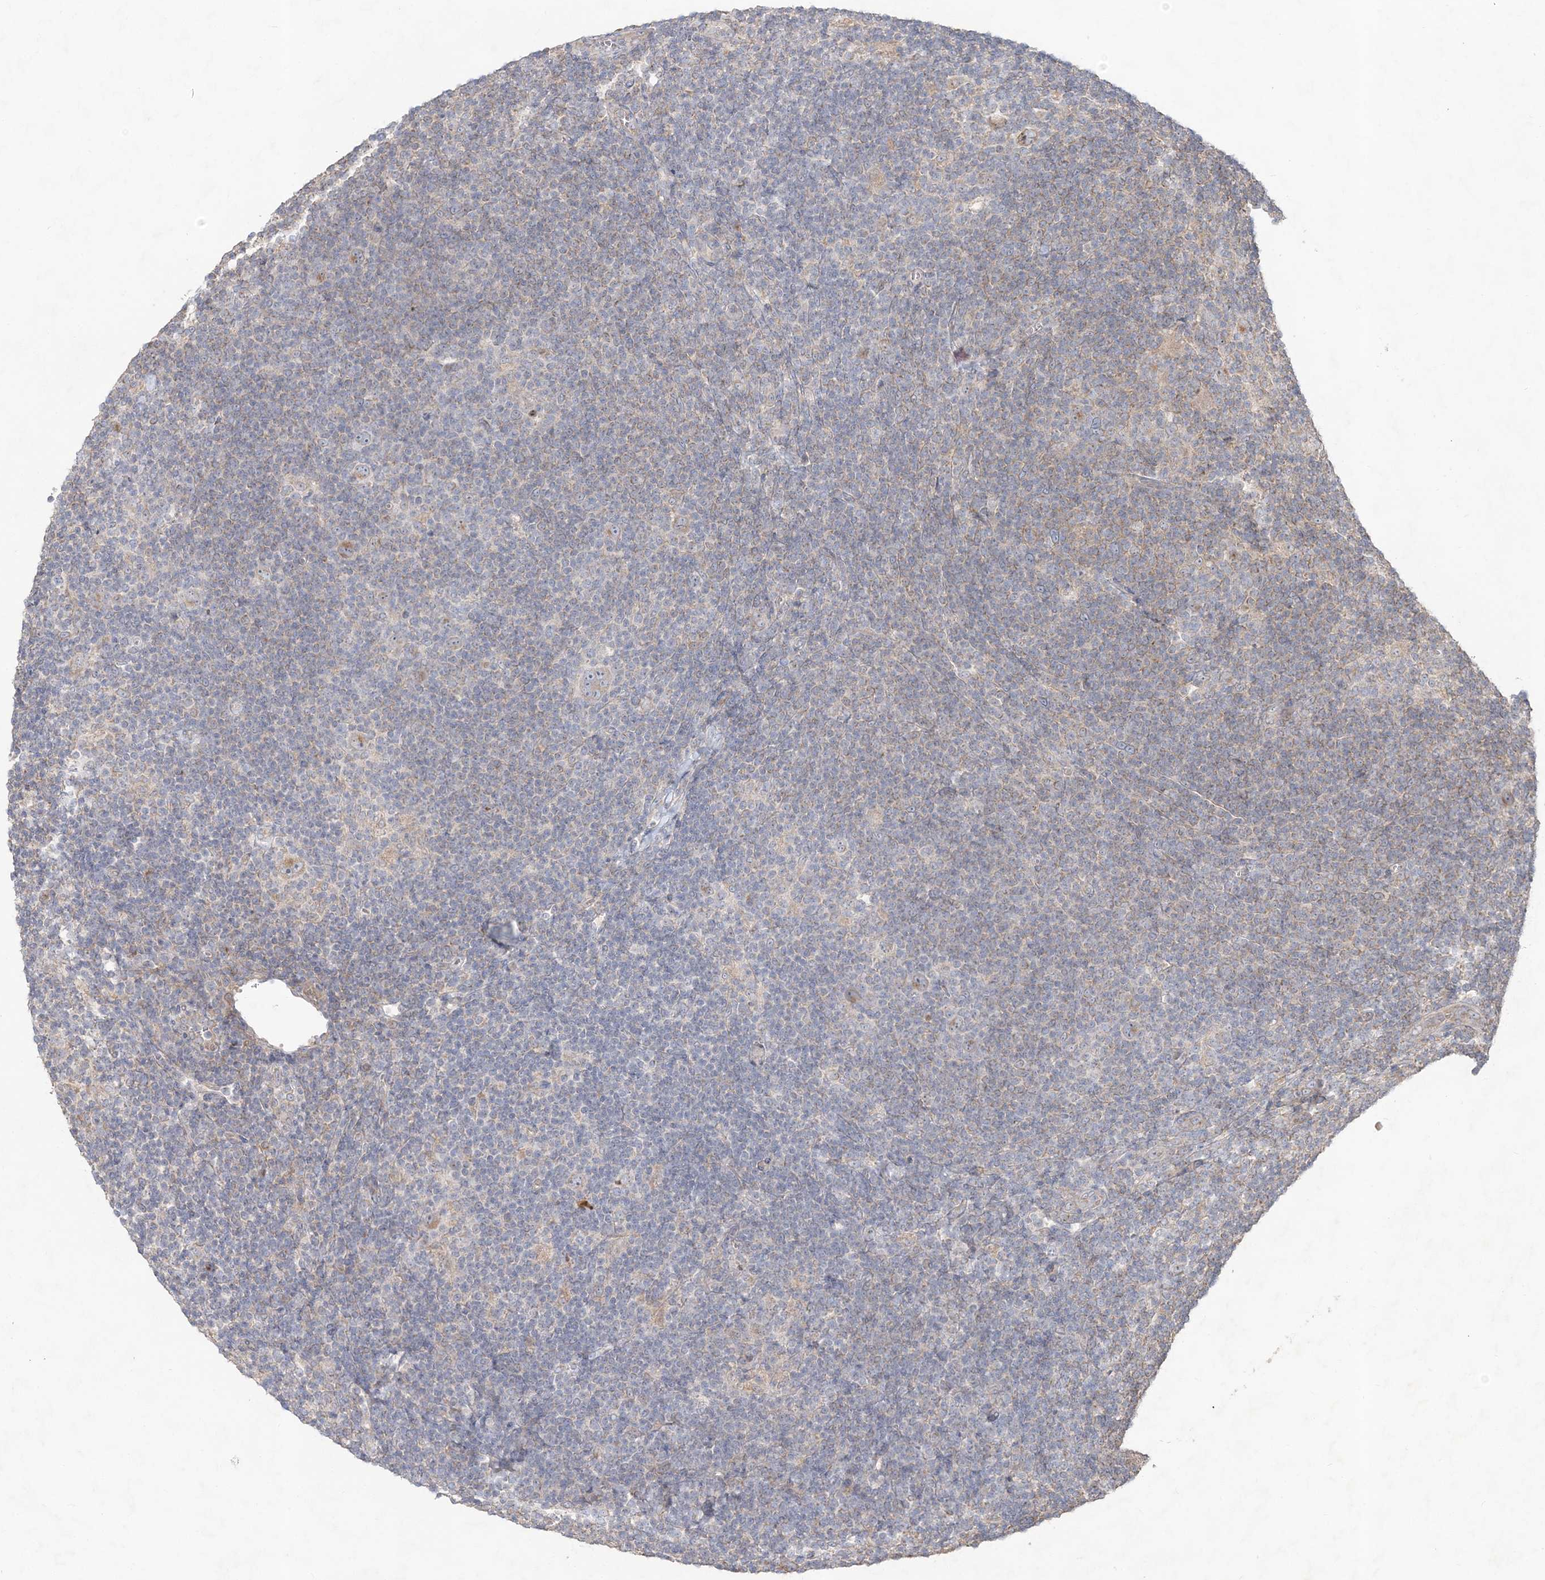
{"staining": {"intensity": "weak", "quantity": "<25%", "location": "cytoplasmic/membranous"}, "tissue": "lymphoma", "cell_type": "Tumor cells", "image_type": "cancer", "snomed": [{"axis": "morphology", "description": "Hodgkin's disease, NOS"}, {"axis": "topography", "description": "Lymph node"}], "caption": "Immunohistochemical staining of human lymphoma demonstrates no significant positivity in tumor cells. (Immunohistochemistry (ihc), brightfield microscopy, high magnification).", "gene": "RAB14", "patient": {"sex": "female", "age": 57}}